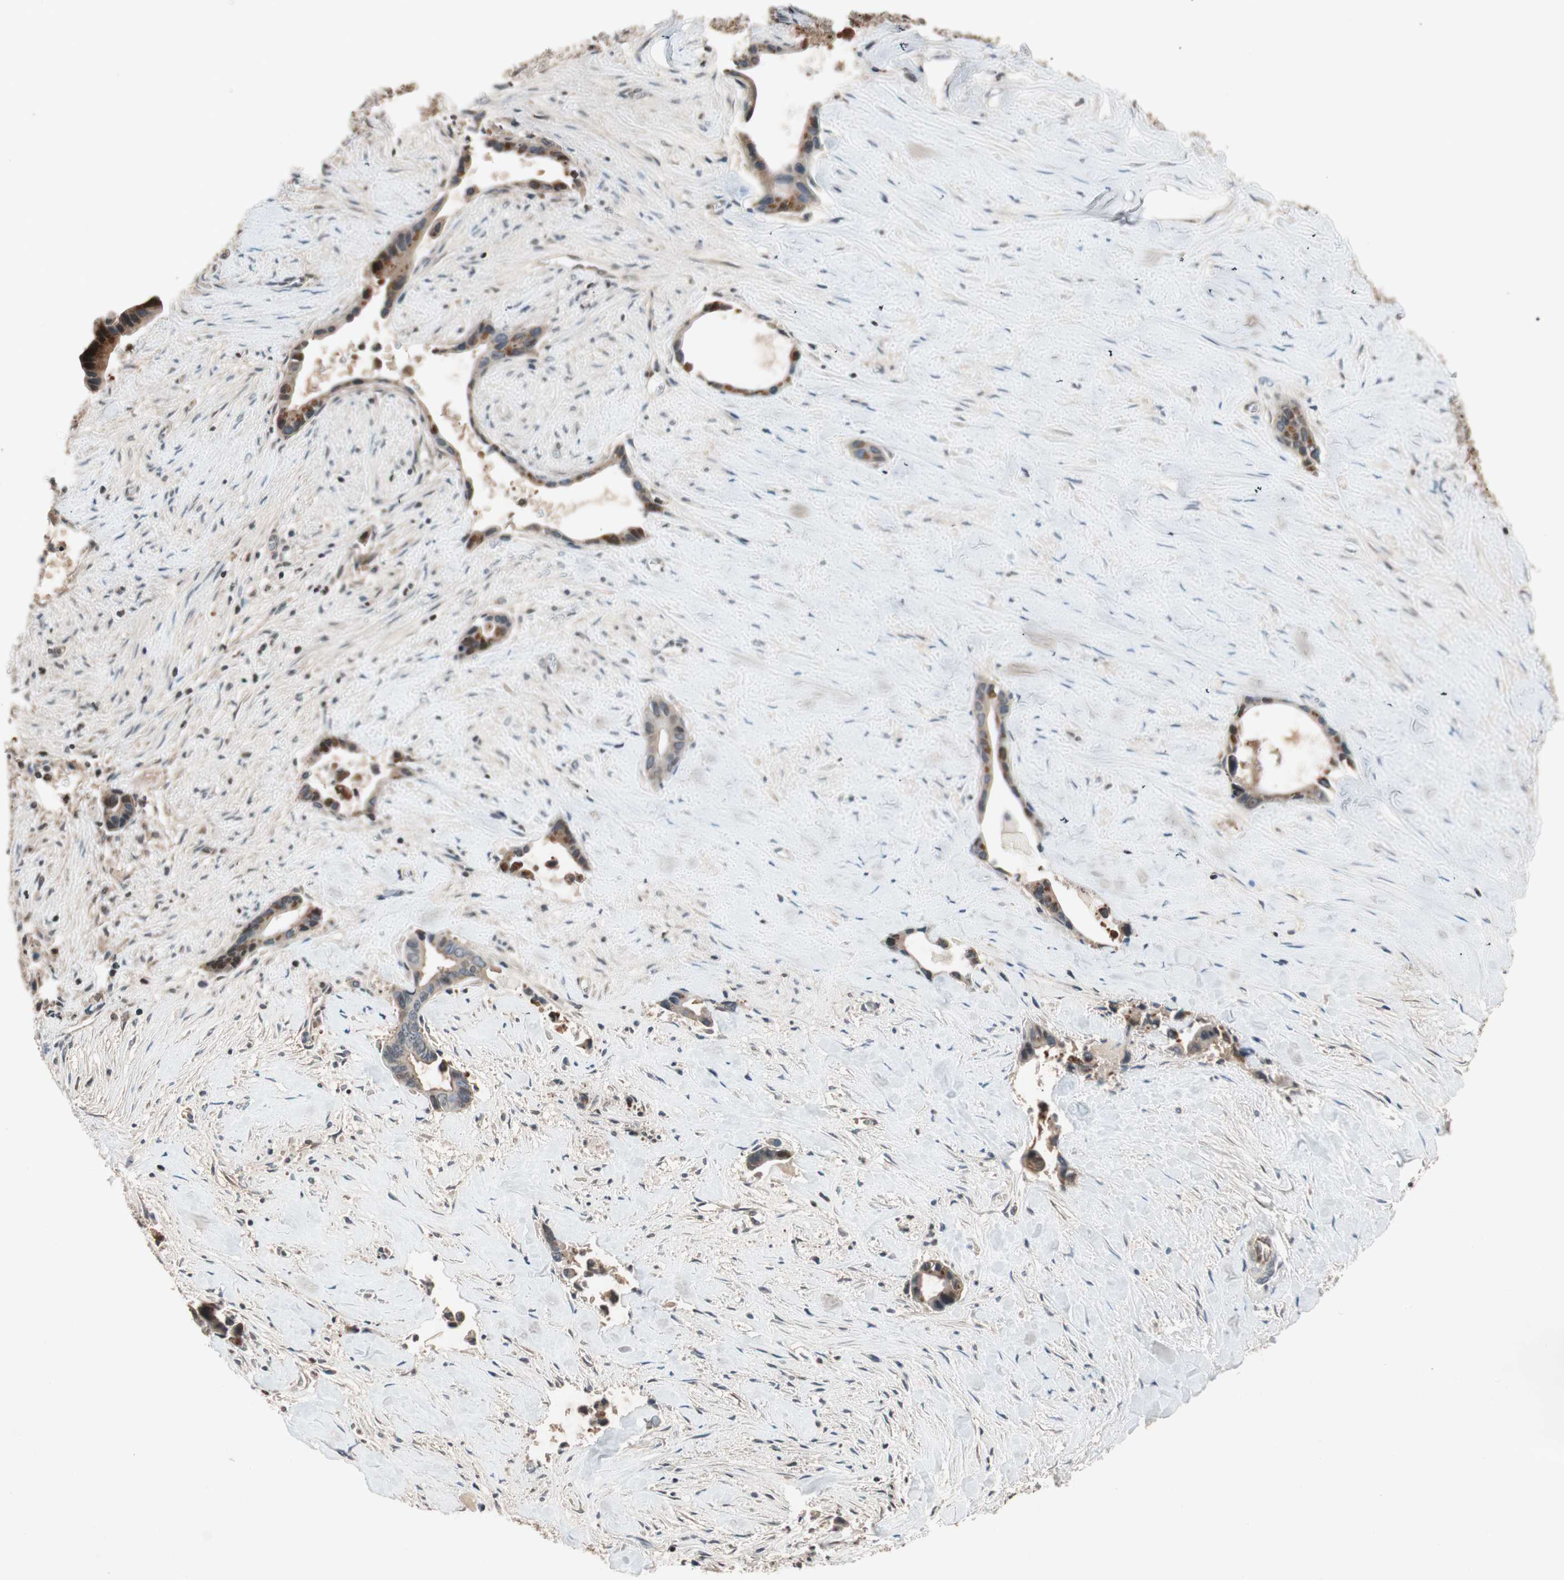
{"staining": {"intensity": "moderate", "quantity": ">75%", "location": "cytoplasmic/membranous"}, "tissue": "liver cancer", "cell_type": "Tumor cells", "image_type": "cancer", "snomed": [{"axis": "morphology", "description": "Cholangiocarcinoma"}, {"axis": "topography", "description": "Liver"}], "caption": "Liver cholangiocarcinoma tissue displays moderate cytoplasmic/membranous positivity in approximately >75% of tumor cells, visualized by immunohistochemistry.", "gene": "GCLM", "patient": {"sex": "female", "age": 55}}